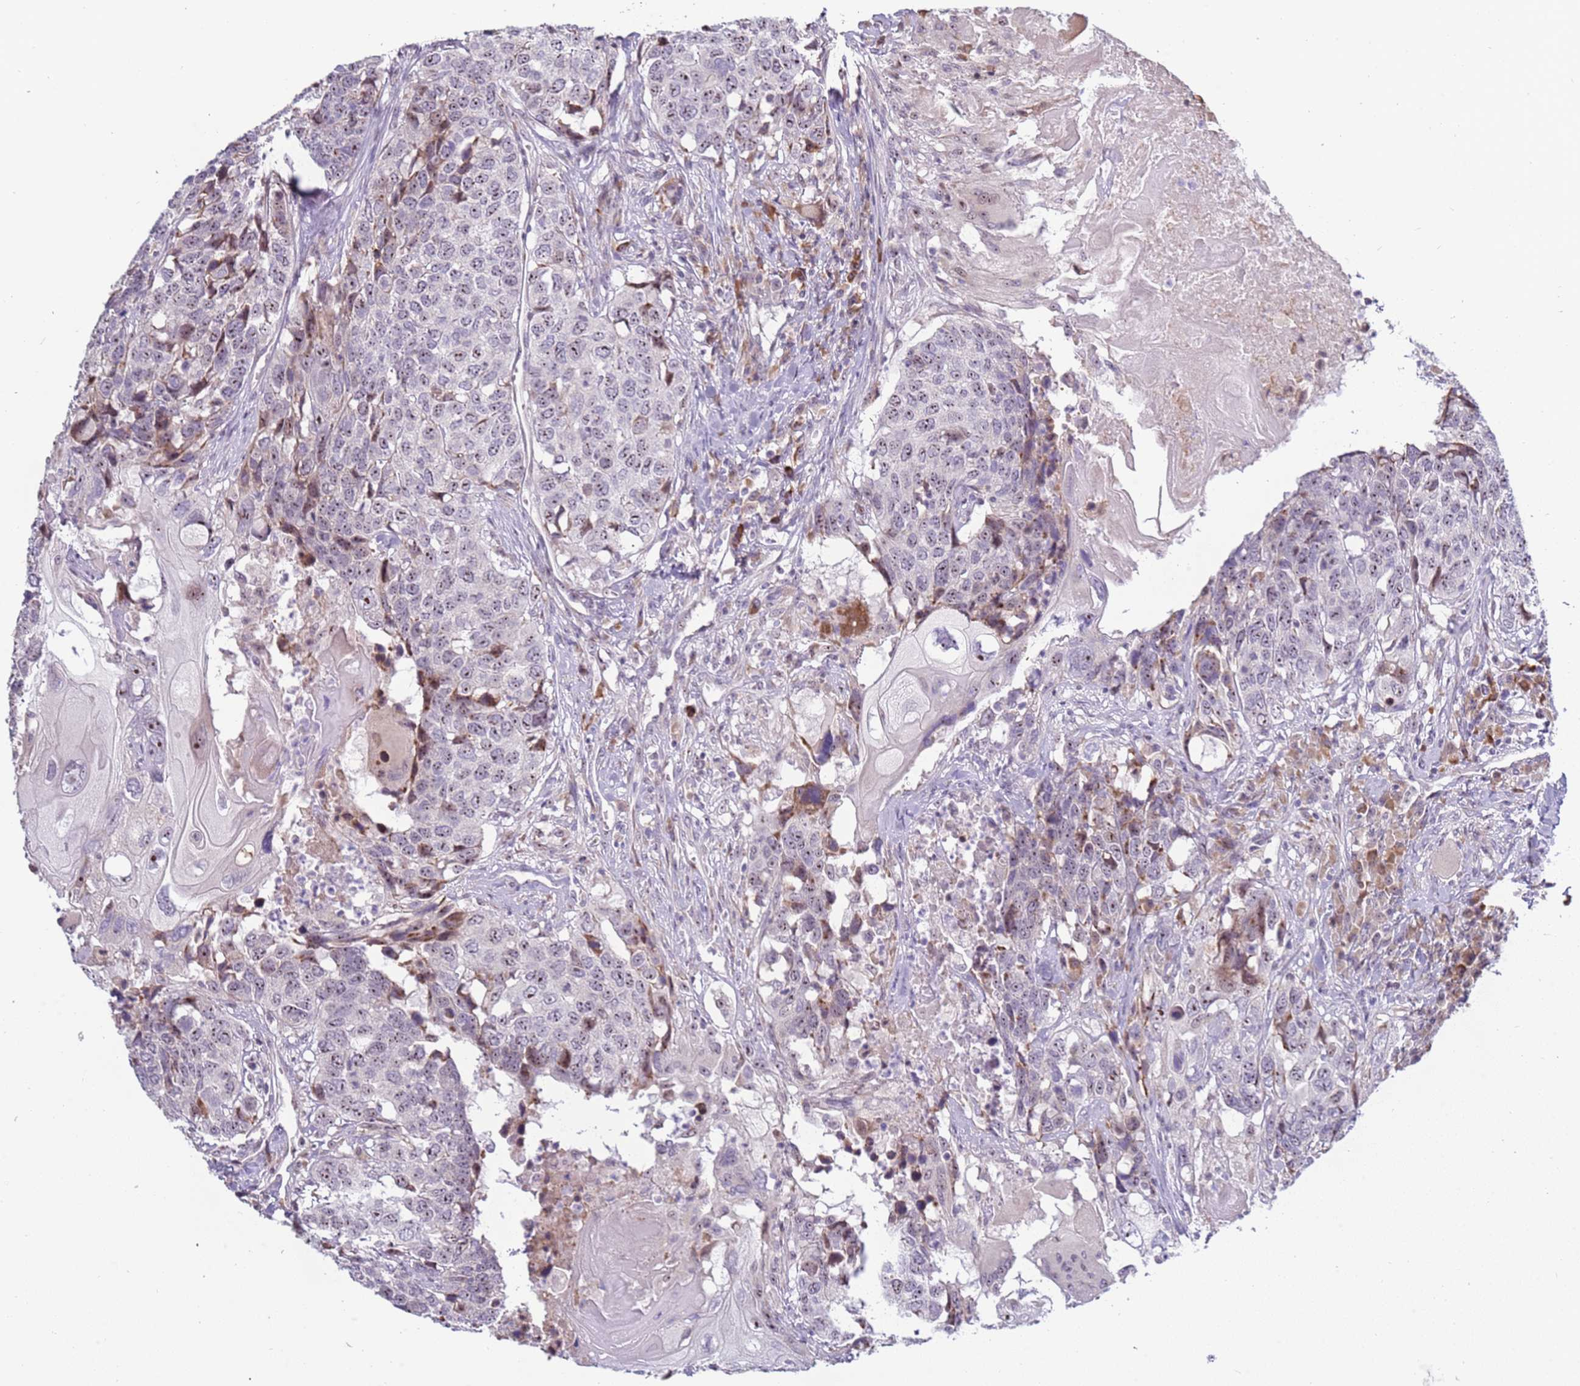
{"staining": {"intensity": "moderate", "quantity": "25%-75%", "location": "nuclear"}, "tissue": "head and neck cancer", "cell_type": "Tumor cells", "image_type": "cancer", "snomed": [{"axis": "morphology", "description": "Squamous cell carcinoma, NOS"}, {"axis": "topography", "description": "Head-Neck"}], "caption": "About 25%-75% of tumor cells in human head and neck cancer demonstrate moderate nuclear protein expression as visualized by brown immunohistochemical staining.", "gene": "UCMA", "patient": {"sex": "male", "age": 66}}